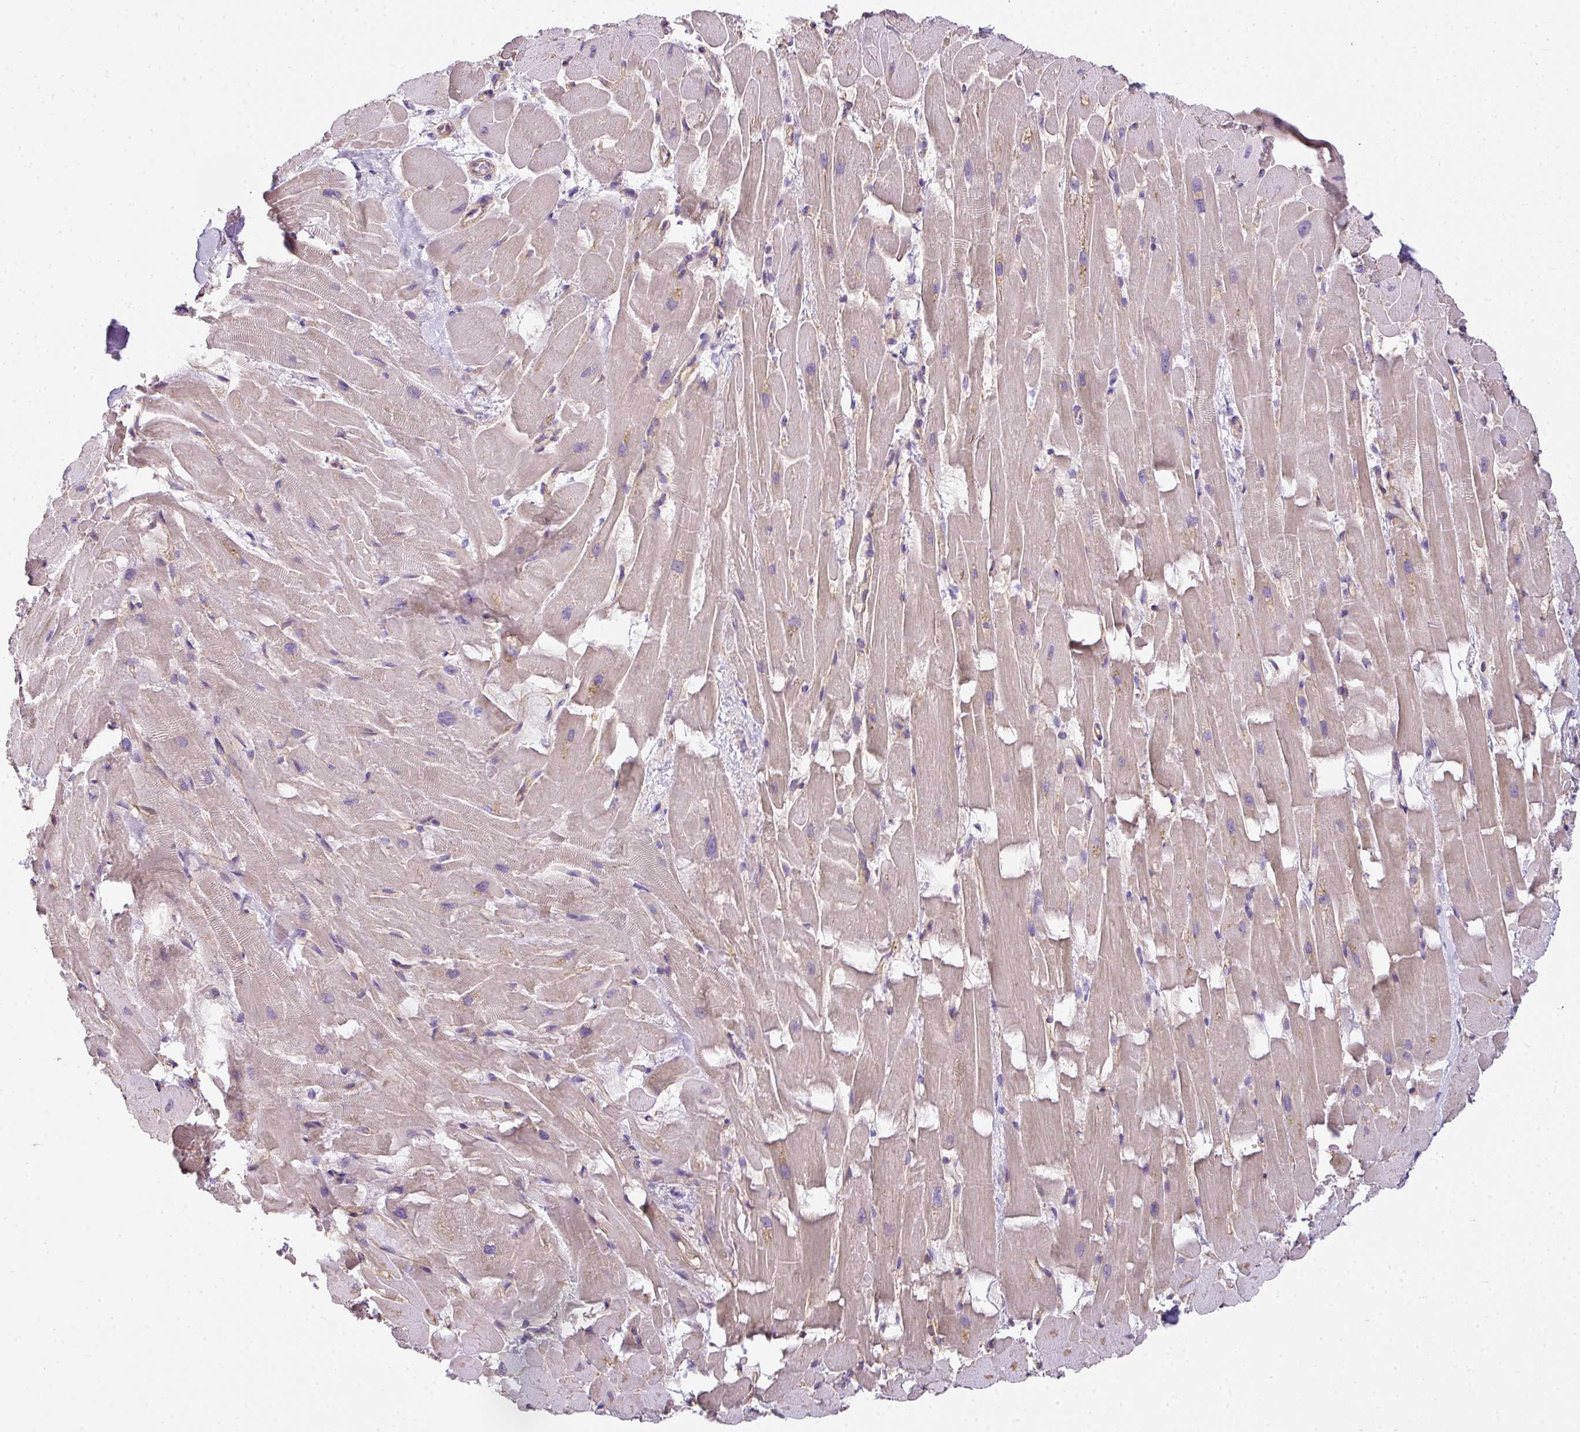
{"staining": {"intensity": "negative", "quantity": "none", "location": "none"}, "tissue": "heart muscle", "cell_type": "Cardiomyocytes", "image_type": "normal", "snomed": [{"axis": "morphology", "description": "Normal tissue, NOS"}, {"axis": "topography", "description": "Heart"}], "caption": "Cardiomyocytes show no significant protein expression in normal heart muscle. (Stains: DAB IHC with hematoxylin counter stain, Microscopy: brightfield microscopy at high magnification).", "gene": "PALS2", "patient": {"sex": "male", "age": 37}}